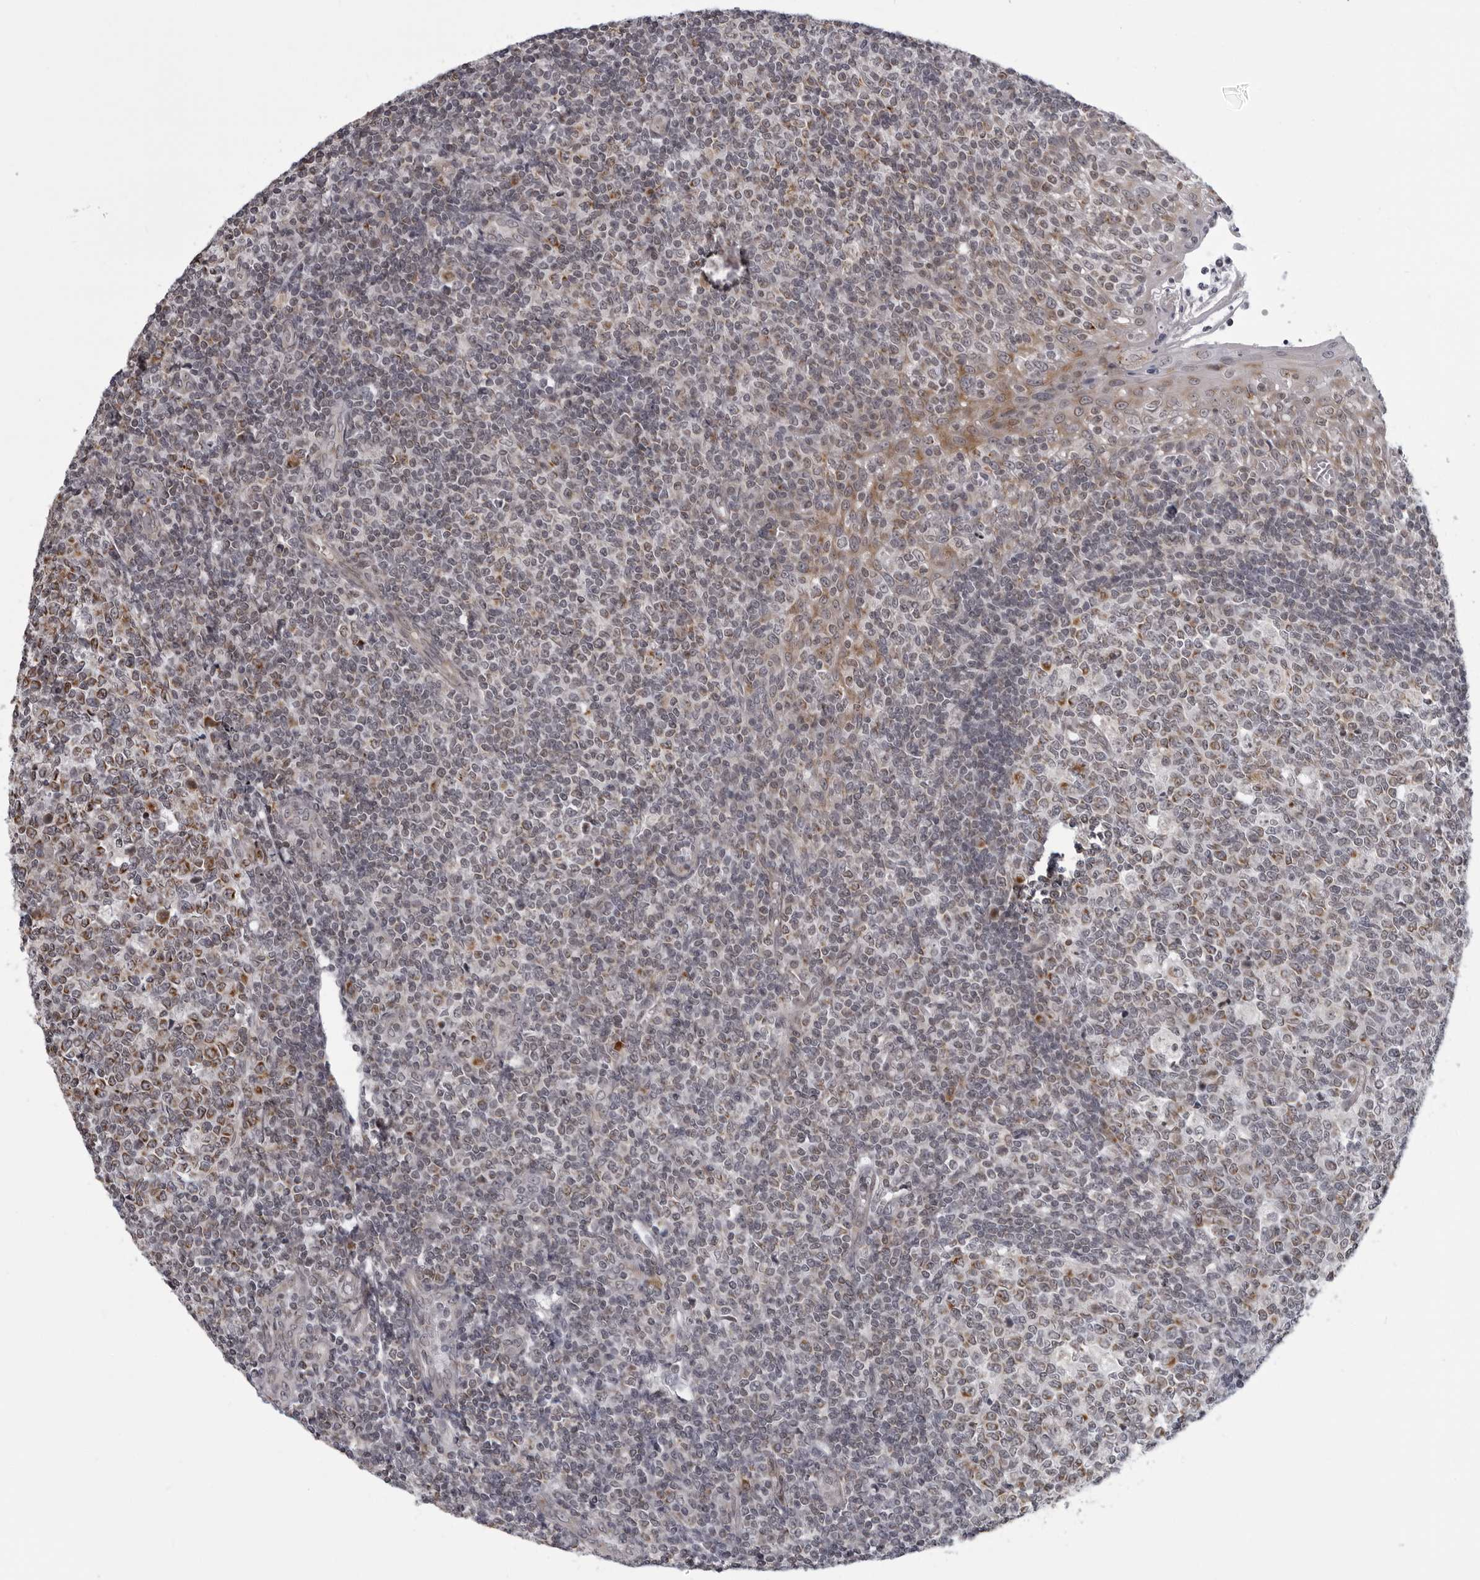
{"staining": {"intensity": "moderate", "quantity": "25%-75%", "location": "cytoplasmic/membranous"}, "tissue": "tonsil", "cell_type": "Germinal center cells", "image_type": "normal", "snomed": [{"axis": "morphology", "description": "Normal tissue, NOS"}, {"axis": "topography", "description": "Tonsil"}], "caption": "A medium amount of moderate cytoplasmic/membranous staining is identified in approximately 25%-75% of germinal center cells in normal tonsil.", "gene": "RTCA", "patient": {"sex": "female", "age": 19}}